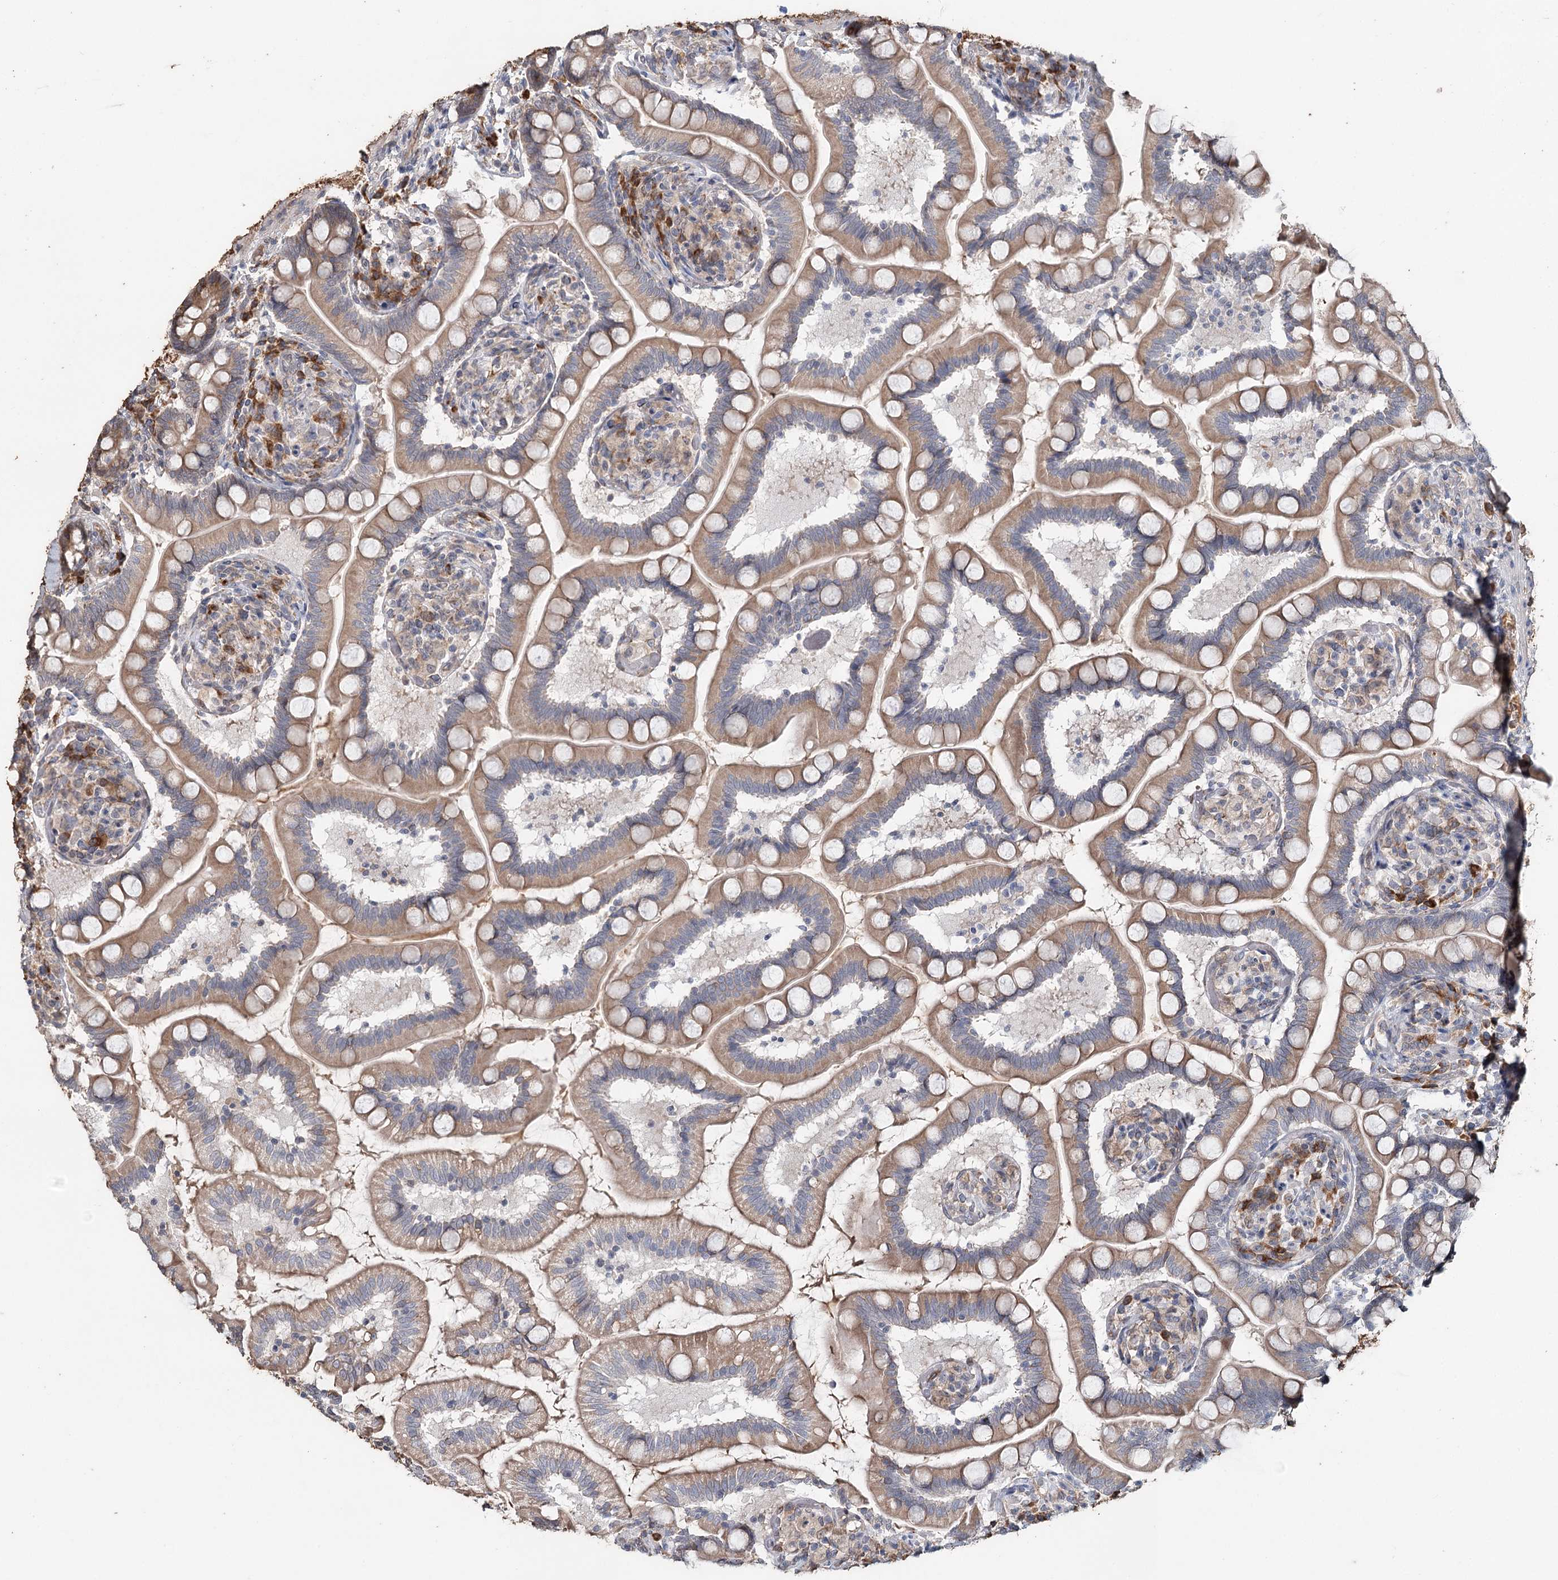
{"staining": {"intensity": "moderate", "quantity": ">75%", "location": "cytoplasmic/membranous"}, "tissue": "small intestine", "cell_type": "Glandular cells", "image_type": "normal", "snomed": [{"axis": "morphology", "description": "Normal tissue, NOS"}, {"axis": "topography", "description": "Small intestine"}], "caption": "Small intestine was stained to show a protein in brown. There is medium levels of moderate cytoplasmic/membranous positivity in about >75% of glandular cells. (DAB IHC with brightfield microscopy, high magnification).", "gene": "SYVN1", "patient": {"sex": "female", "age": 64}}